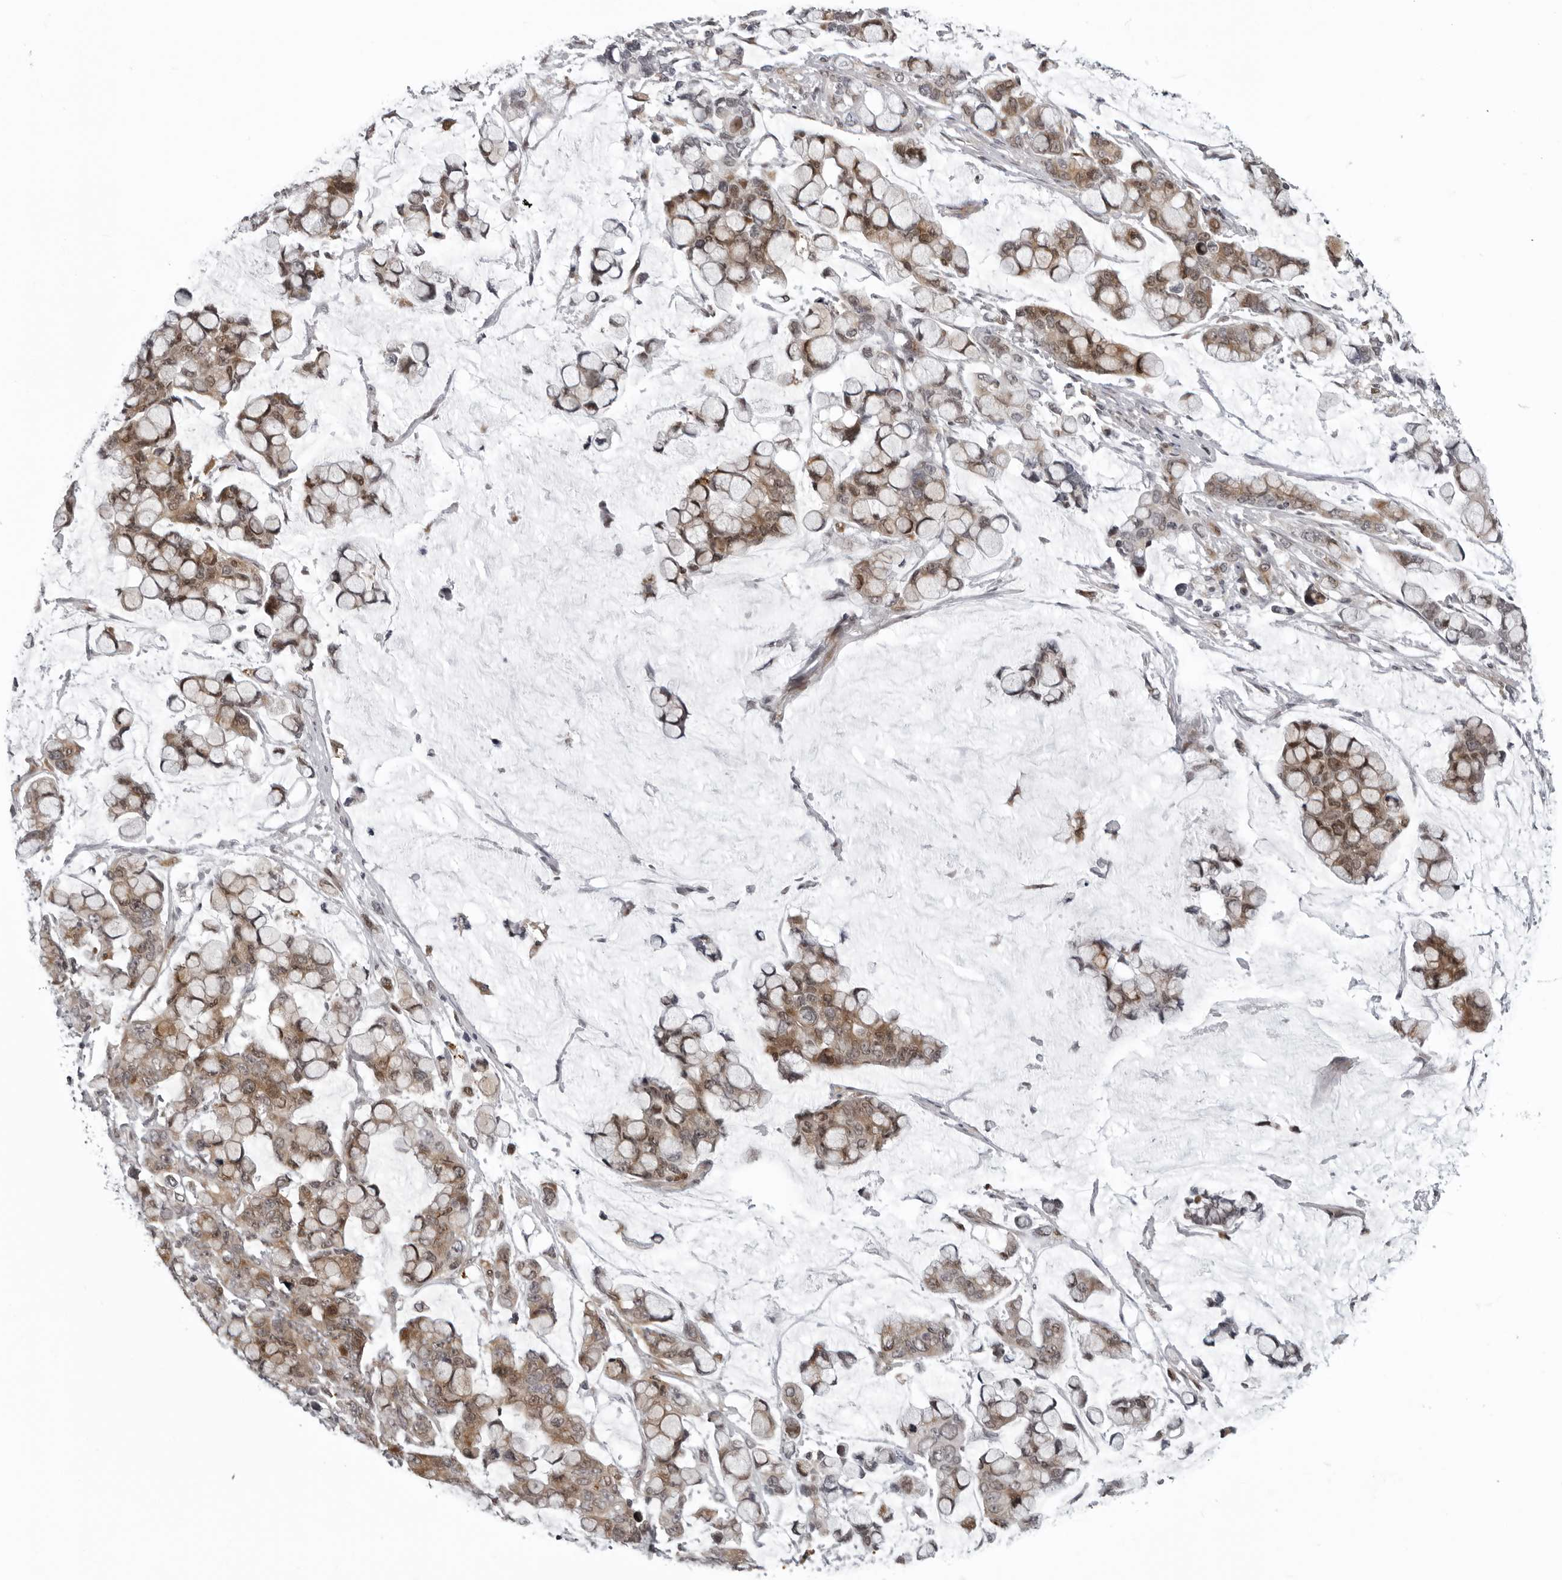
{"staining": {"intensity": "moderate", "quantity": ">75%", "location": "cytoplasmic/membranous"}, "tissue": "stomach cancer", "cell_type": "Tumor cells", "image_type": "cancer", "snomed": [{"axis": "morphology", "description": "Adenocarcinoma, NOS"}, {"axis": "topography", "description": "Stomach, lower"}], "caption": "DAB (3,3'-diaminobenzidine) immunohistochemical staining of human stomach cancer (adenocarcinoma) exhibits moderate cytoplasmic/membranous protein staining in approximately >75% of tumor cells. Immunohistochemistry (ihc) stains the protein in brown and the nuclei are stained blue.", "gene": "THOP1", "patient": {"sex": "male", "age": 84}}